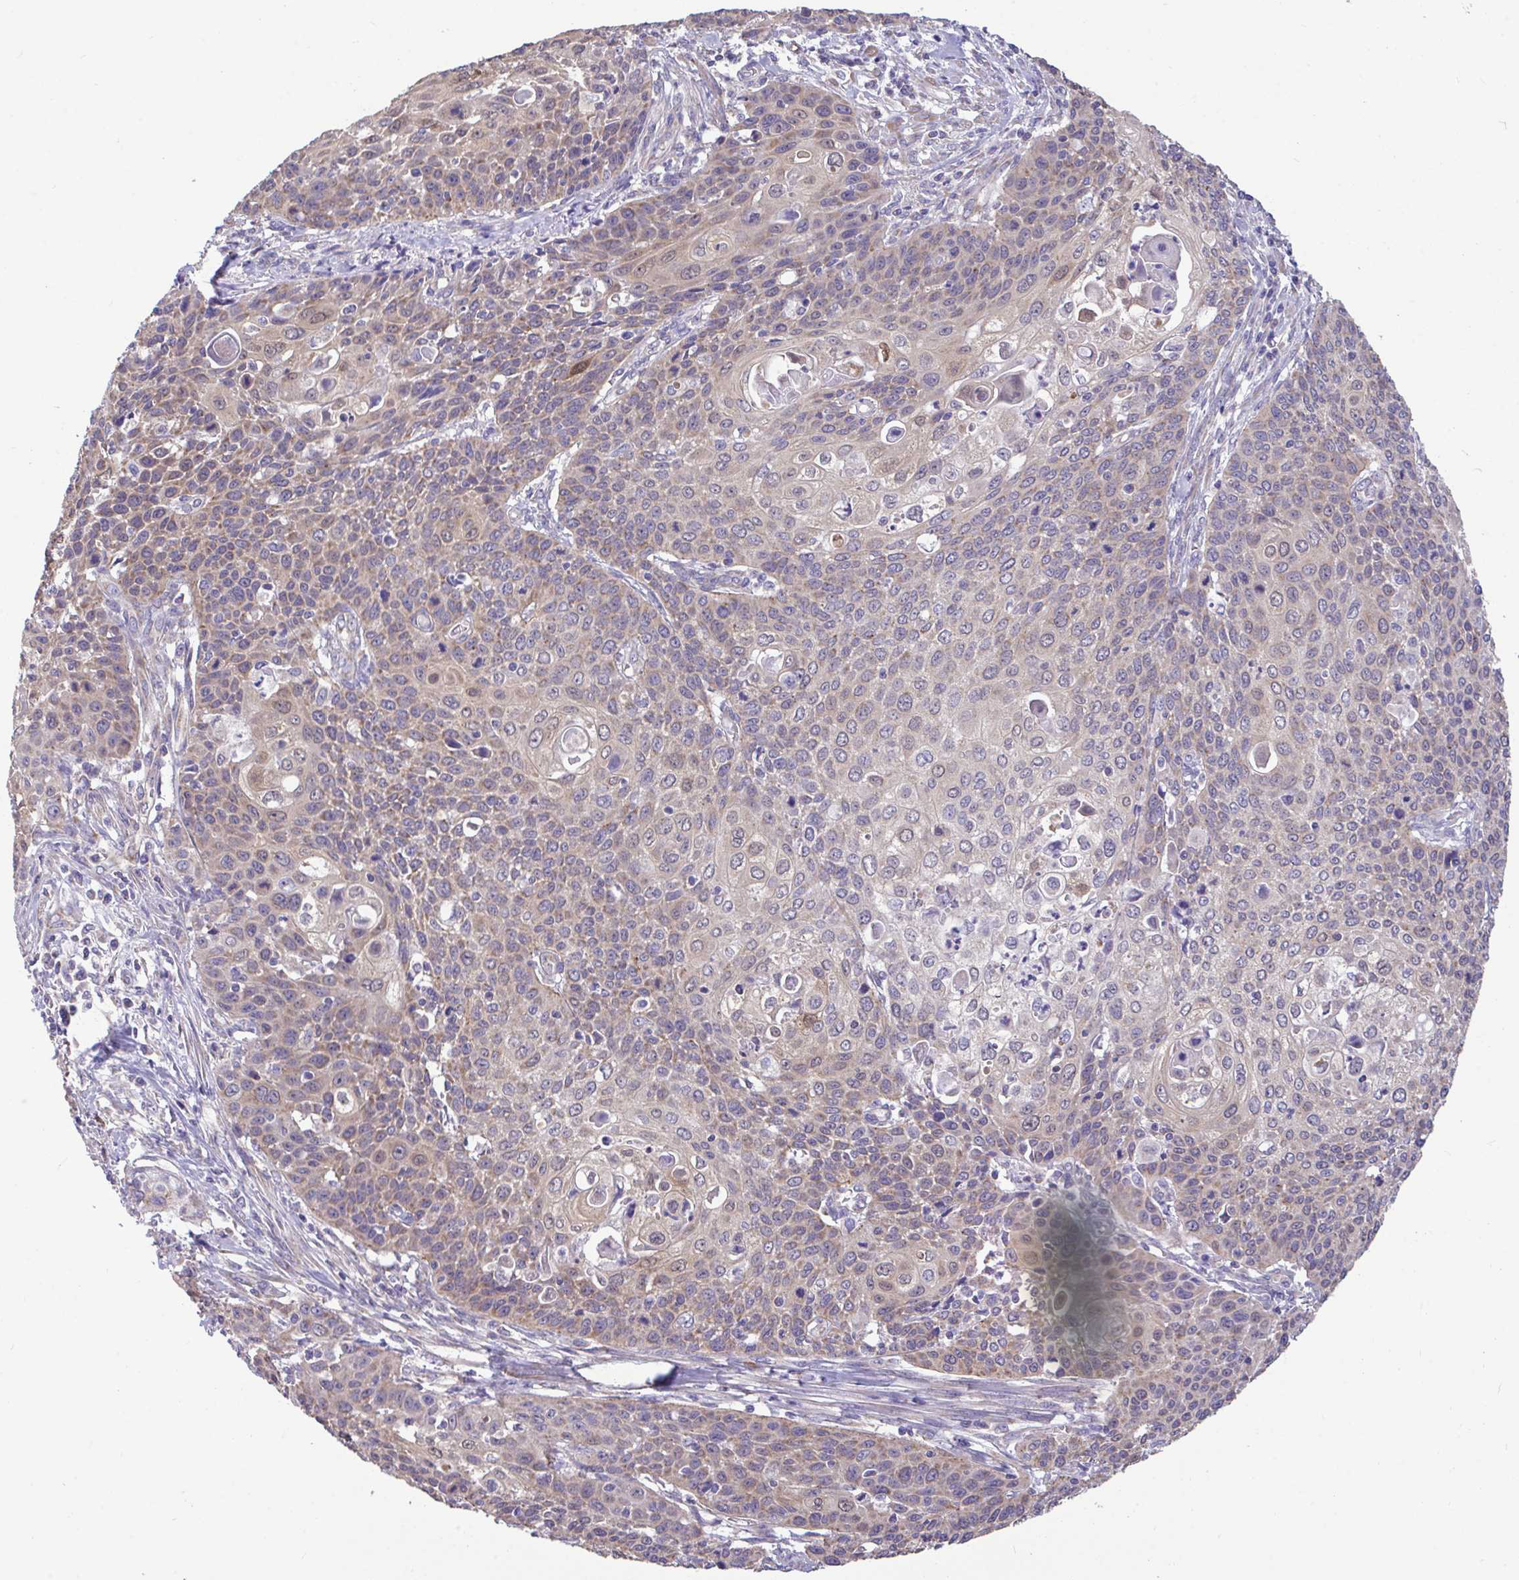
{"staining": {"intensity": "weak", "quantity": ">75%", "location": "cytoplasmic/membranous"}, "tissue": "cervical cancer", "cell_type": "Tumor cells", "image_type": "cancer", "snomed": [{"axis": "morphology", "description": "Squamous cell carcinoma, NOS"}, {"axis": "topography", "description": "Cervix"}], "caption": "High-power microscopy captured an immunohistochemistry micrograph of cervical cancer (squamous cell carcinoma), revealing weak cytoplasmic/membranous staining in about >75% of tumor cells.", "gene": "SARS2", "patient": {"sex": "female", "age": 65}}